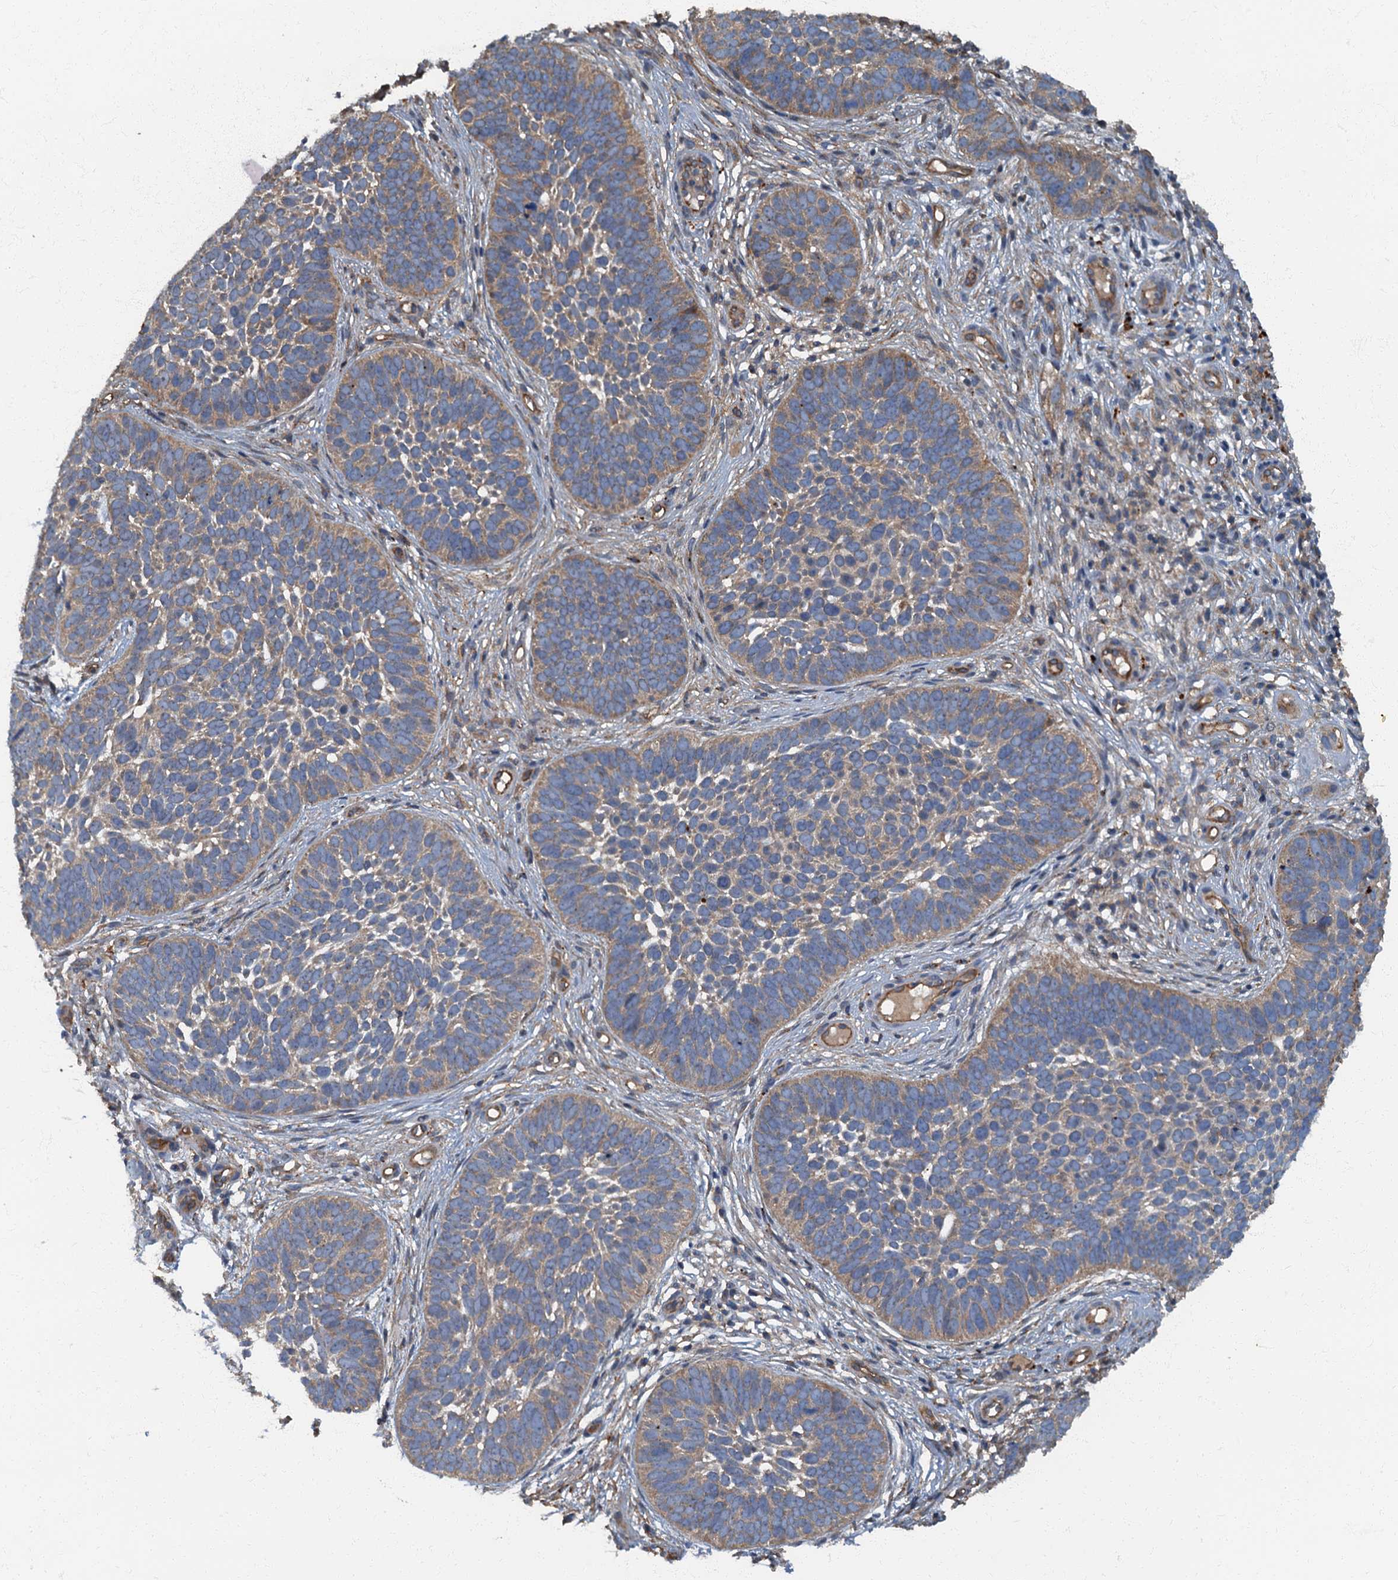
{"staining": {"intensity": "weak", "quantity": ">75%", "location": "cytoplasmic/membranous"}, "tissue": "skin cancer", "cell_type": "Tumor cells", "image_type": "cancer", "snomed": [{"axis": "morphology", "description": "Basal cell carcinoma"}, {"axis": "topography", "description": "Skin"}], "caption": "Weak cytoplasmic/membranous positivity is present in approximately >75% of tumor cells in skin cancer (basal cell carcinoma).", "gene": "ARL11", "patient": {"sex": "male", "age": 89}}